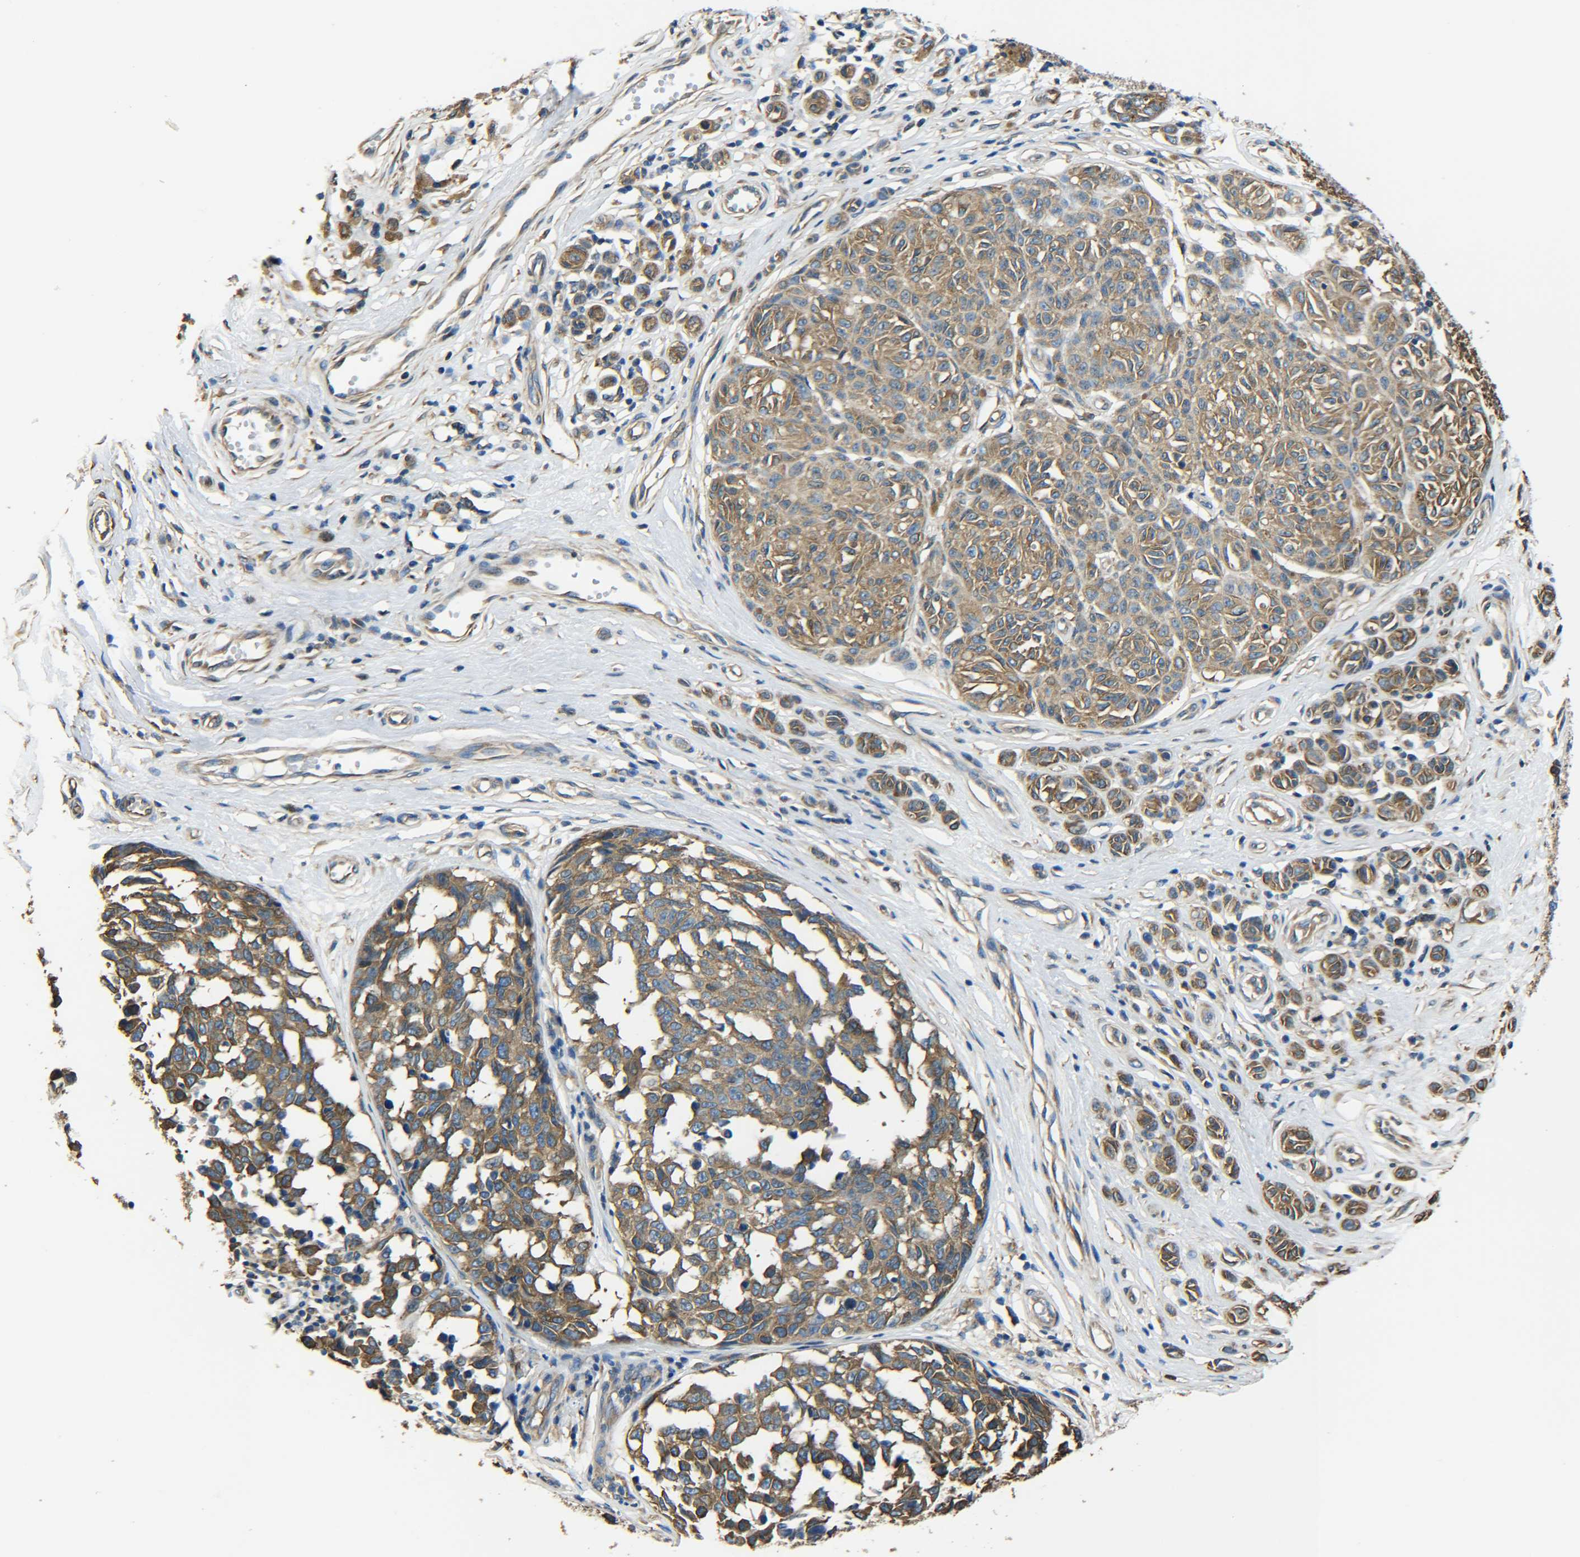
{"staining": {"intensity": "moderate", "quantity": ">75%", "location": "cytoplasmic/membranous"}, "tissue": "melanoma", "cell_type": "Tumor cells", "image_type": "cancer", "snomed": [{"axis": "morphology", "description": "Malignant melanoma, NOS"}, {"axis": "topography", "description": "Skin"}], "caption": "Immunohistochemical staining of melanoma demonstrates medium levels of moderate cytoplasmic/membranous protein positivity in about >75% of tumor cells. (DAB (3,3'-diaminobenzidine) = brown stain, brightfield microscopy at high magnification).", "gene": "TUBB", "patient": {"sex": "female", "age": 64}}